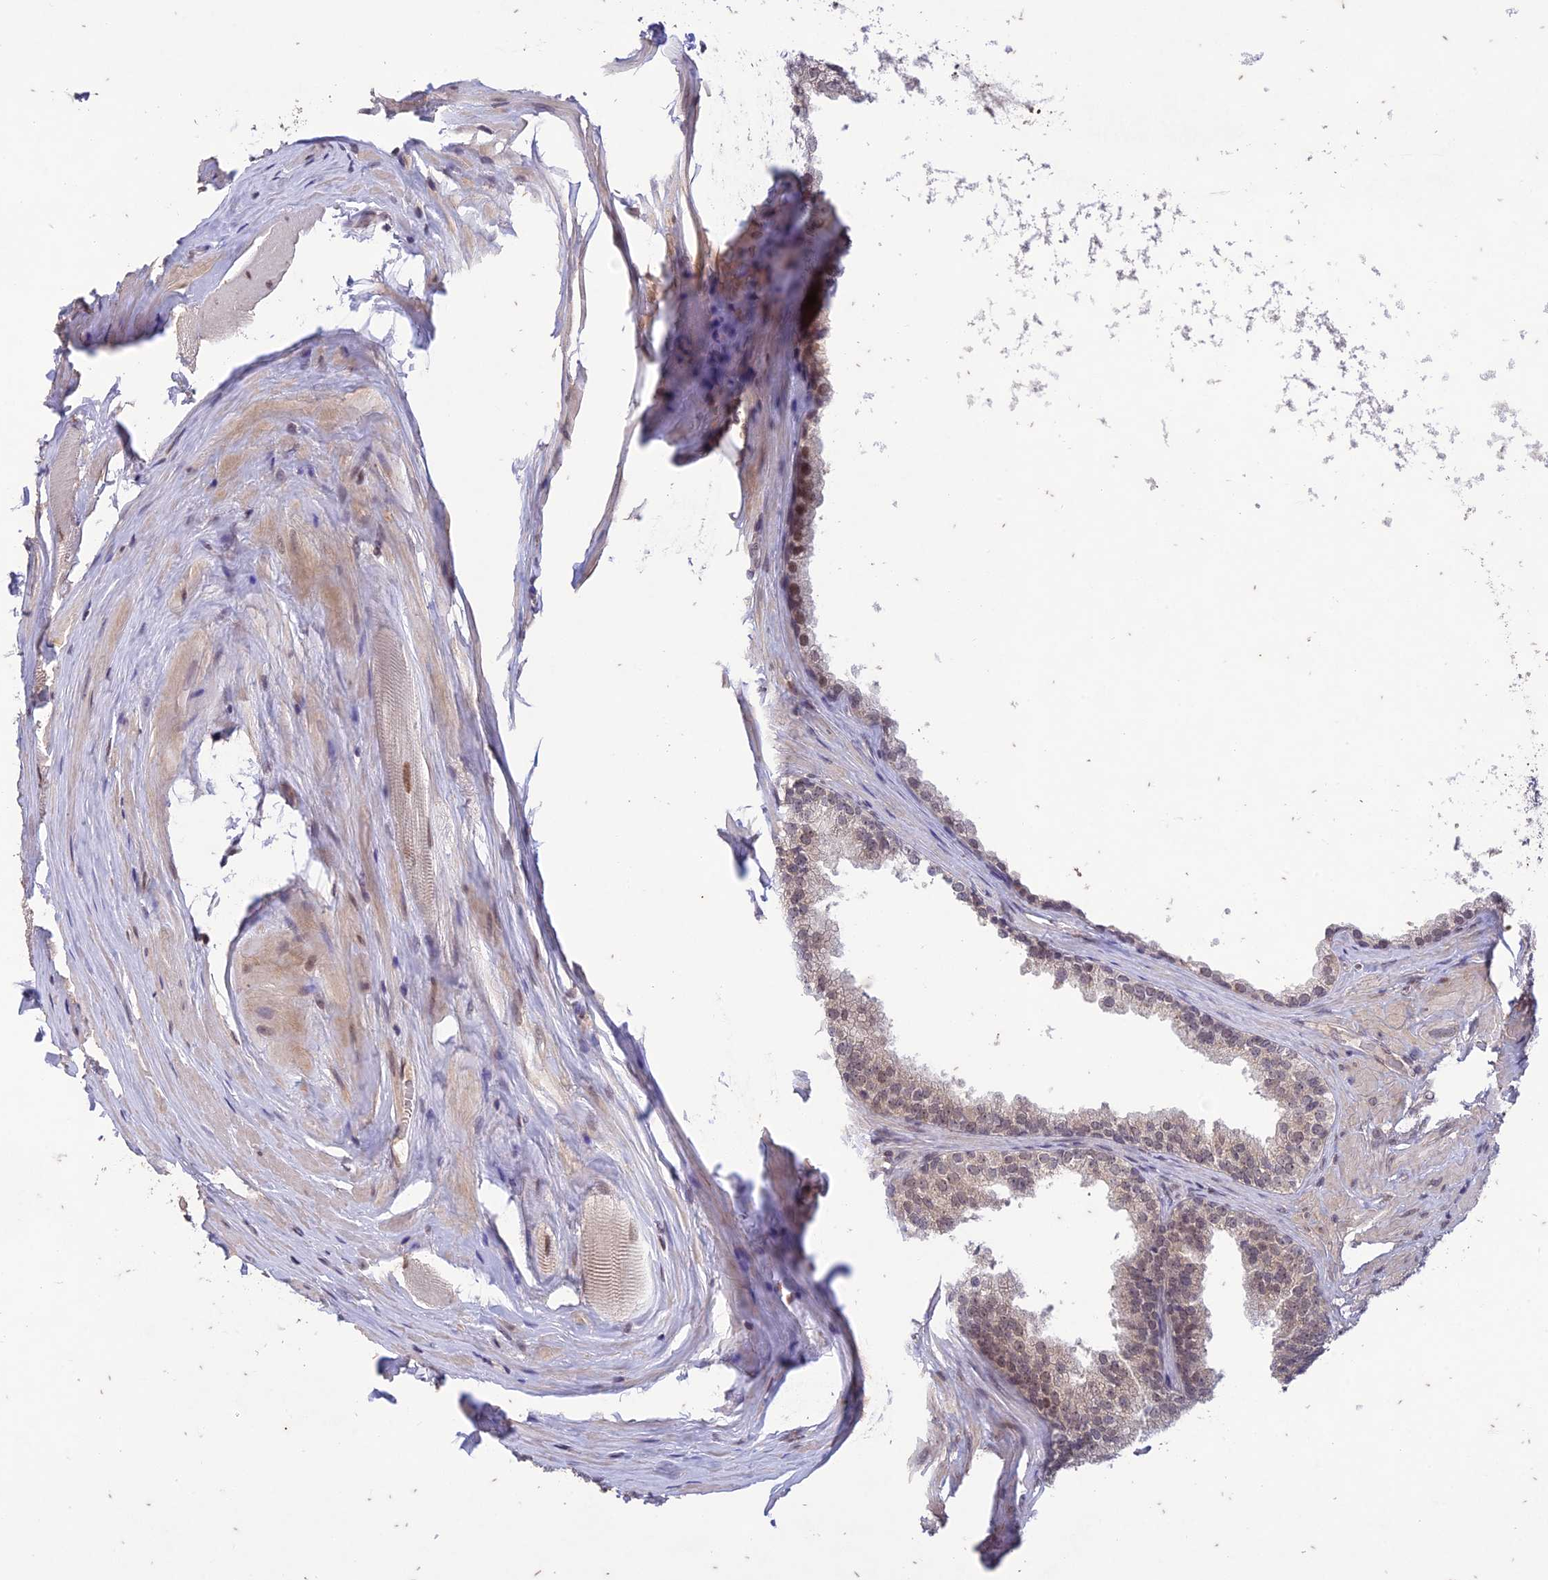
{"staining": {"intensity": "weak", "quantity": ">75%", "location": "nuclear"}, "tissue": "prostate", "cell_type": "Glandular cells", "image_type": "normal", "snomed": [{"axis": "morphology", "description": "Normal tissue, NOS"}, {"axis": "topography", "description": "Prostate"}], "caption": "Glandular cells show low levels of weak nuclear expression in about >75% of cells in unremarkable human prostate.", "gene": "POP4", "patient": {"sex": "male", "age": 60}}